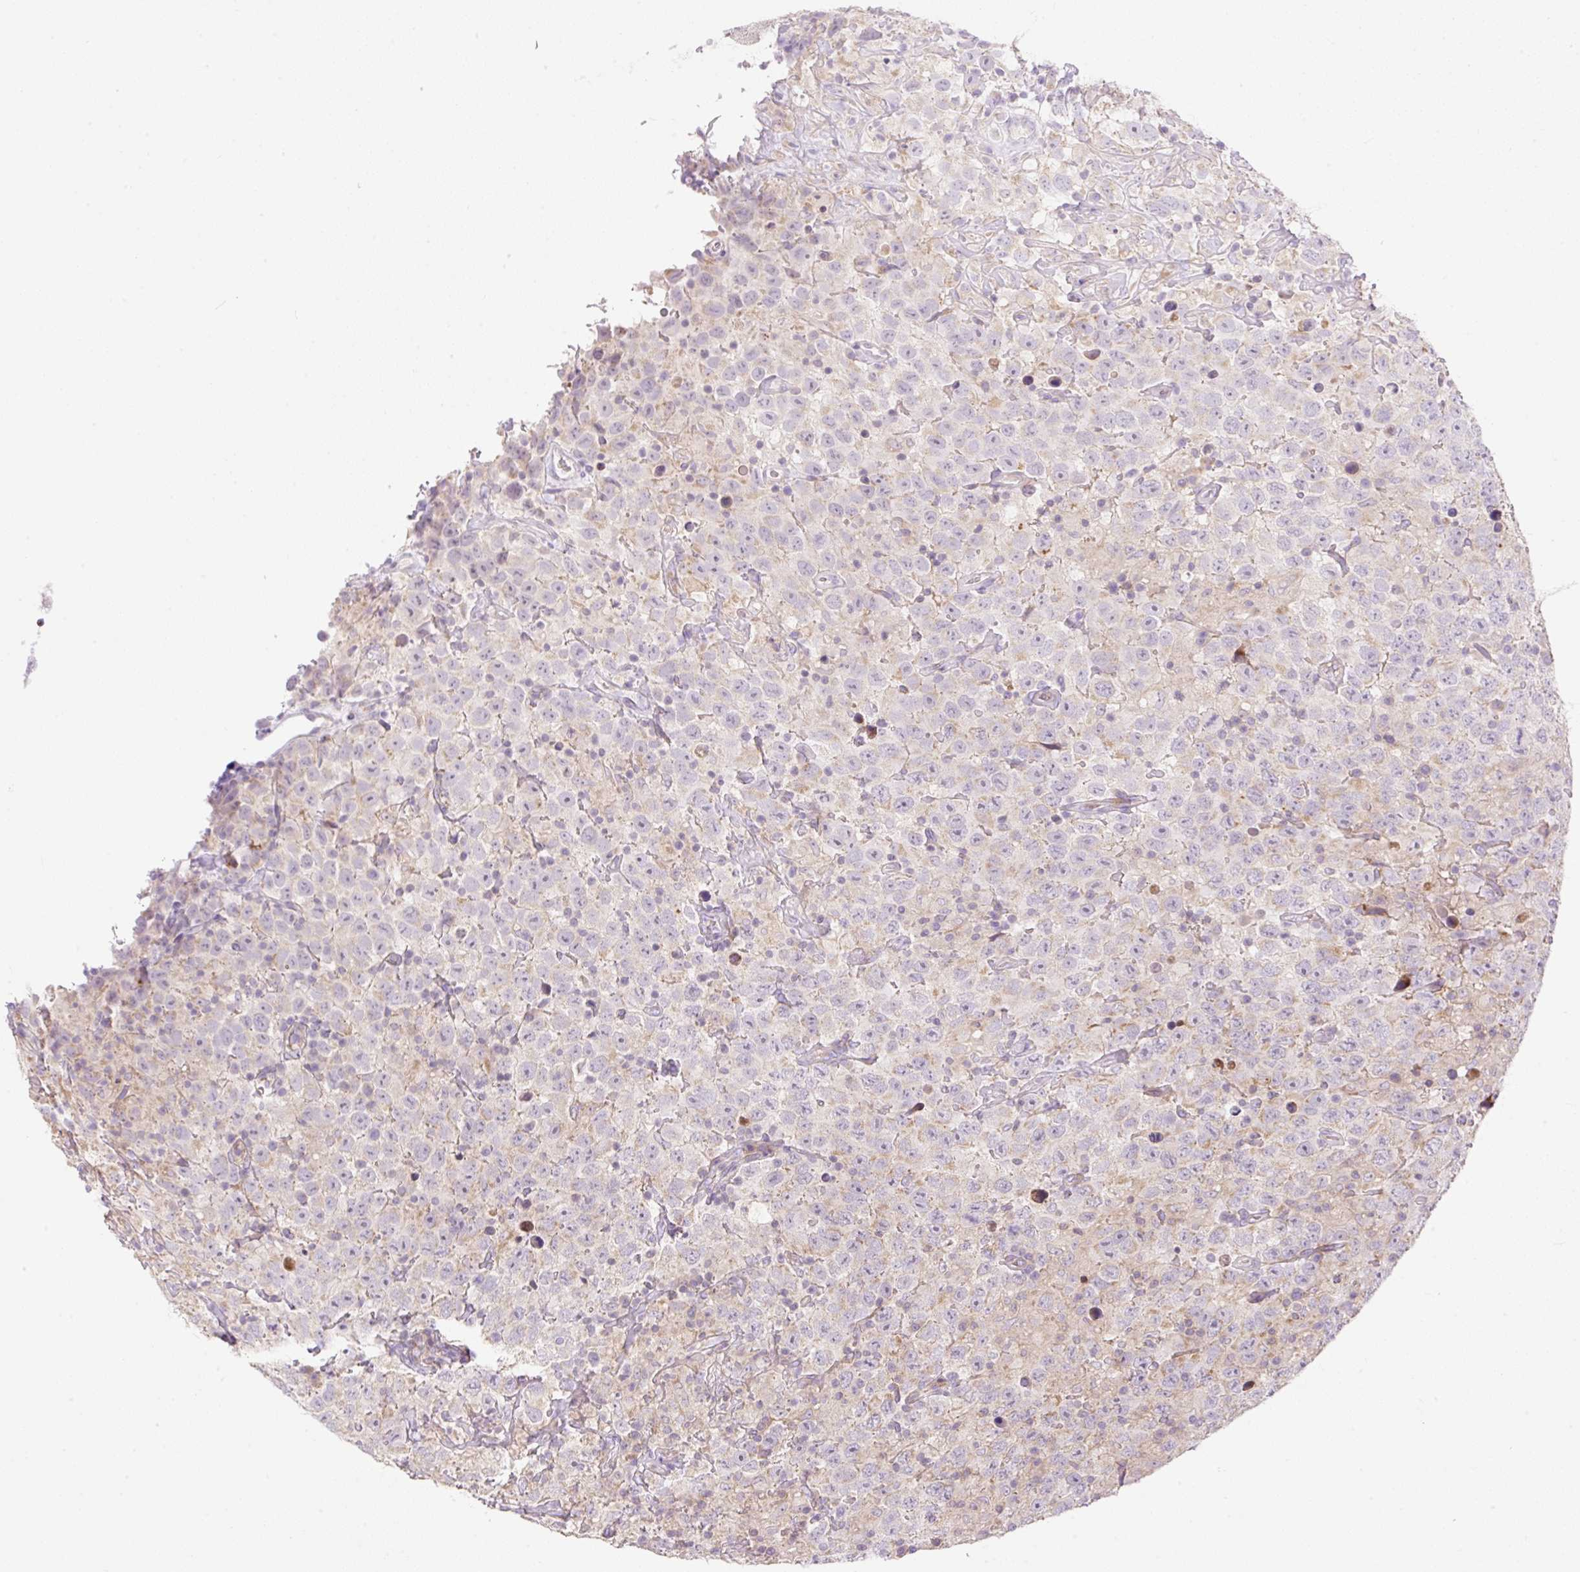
{"staining": {"intensity": "negative", "quantity": "none", "location": "none"}, "tissue": "testis cancer", "cell_type": "Tumor cells", "image_type": "cancer", "snomed": [{"axis": "morphology", "description": "Seminoma, NOS"}, {"axis": "topography", "description": "Testis"}], "caption": "Immunohistochemistry histopathology image of neoplastic tissue: seminoma (testis) stained with DAB shows no significant protein positivity in tumor cells.", "gene": "VPS25", "patient": {"sex": "male", "age": 41}}